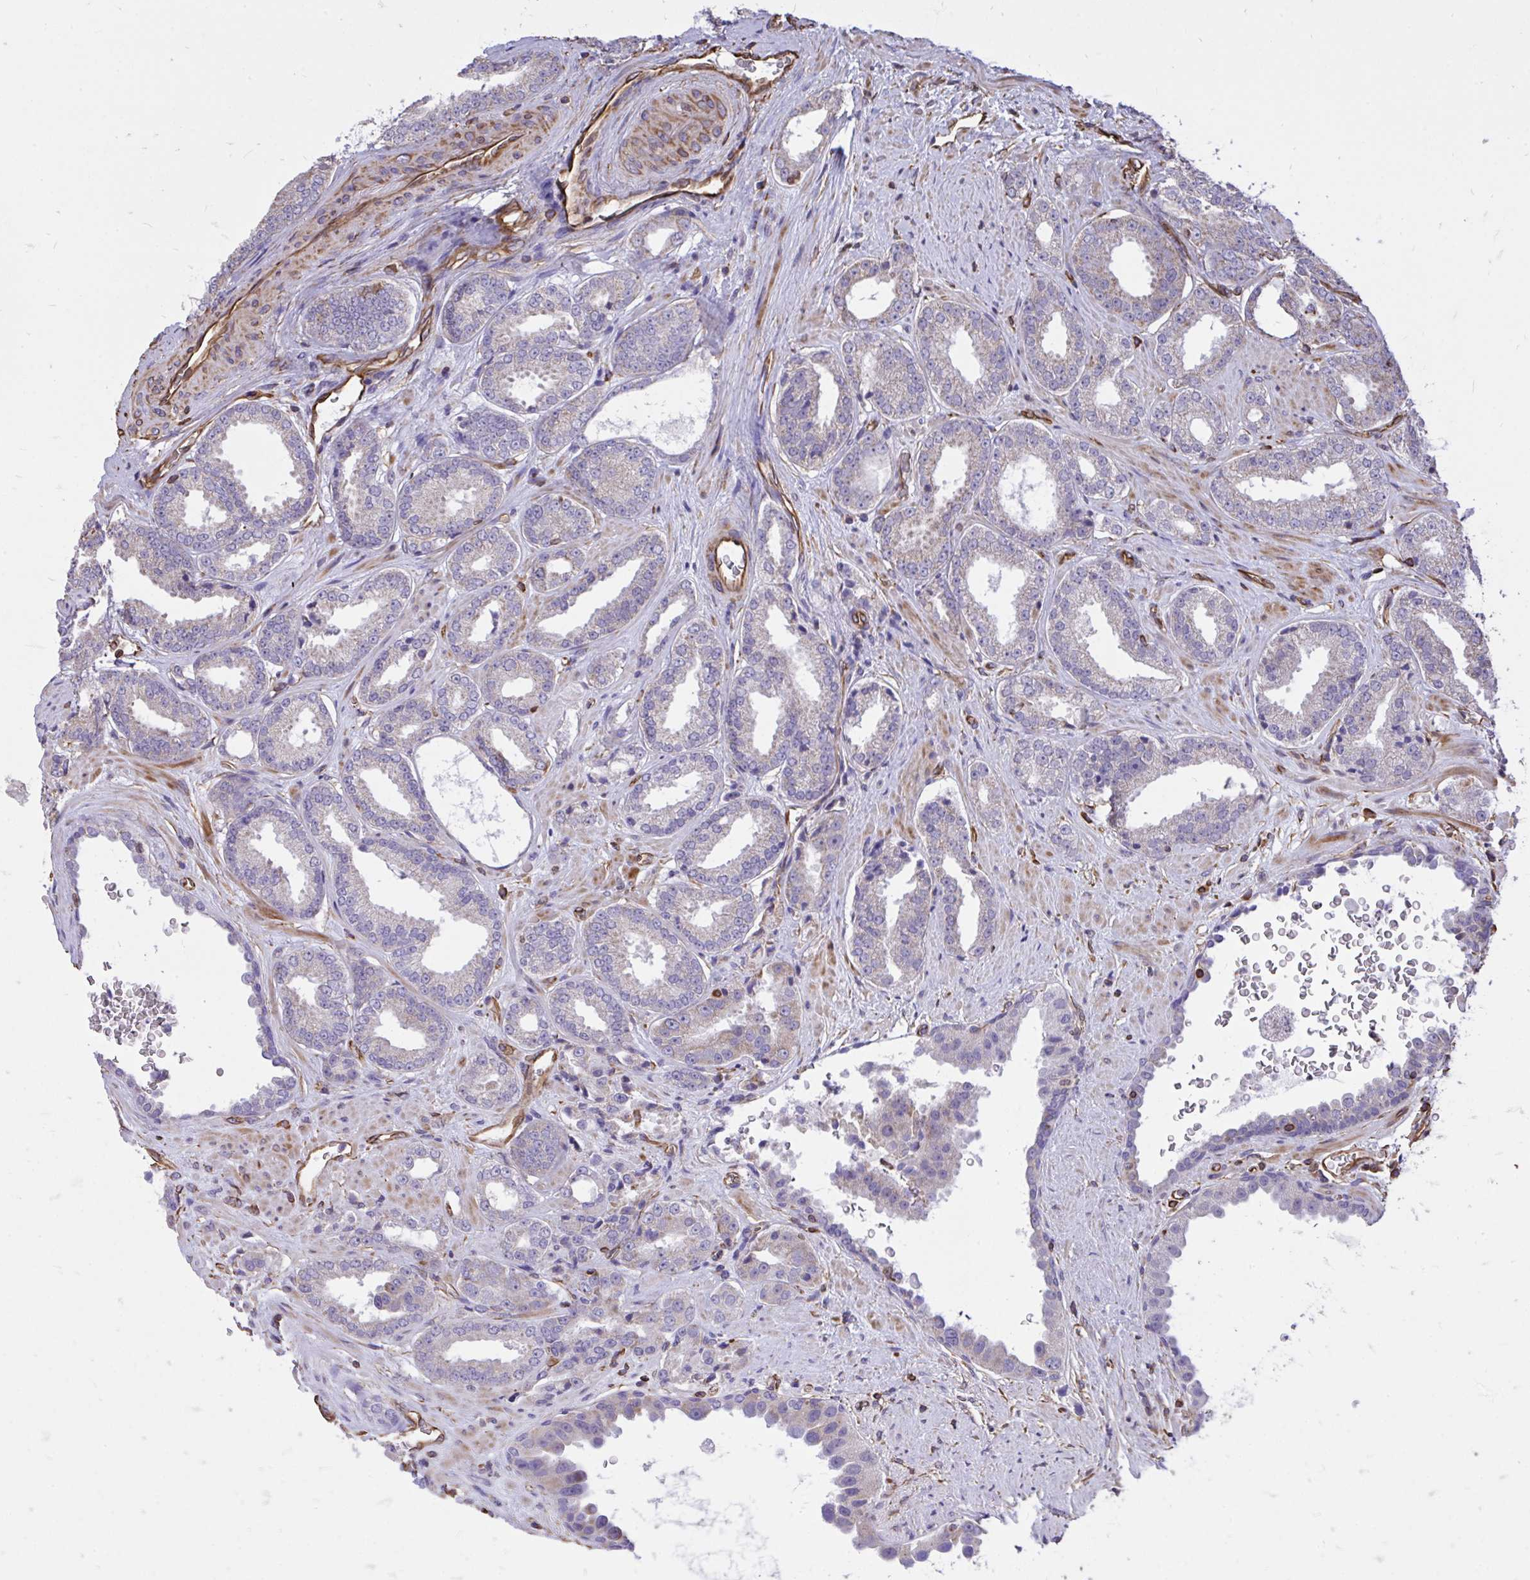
{"staining": {"intensity": "weak", "quantity": "<25%", "location": "cytoplasmic/membranous"}, "tissue": "prostate cancer", "cell_type": "Tumor cells", "image_type": "cancer", "snomed": [{"axis": "morphology", "description": "Adenocarcinoma, Low grade"}, {"axis": "topography", "description": "Prostate"}], "caption": "DAB (3,3'-diaminobenzidine) immunohistochemical staining of low-grade adenocarcinoma (prostate) shows no significant staining in tumor cells.", "gene": "RNF103", "patient": {"sex": "male", "age": 67}}